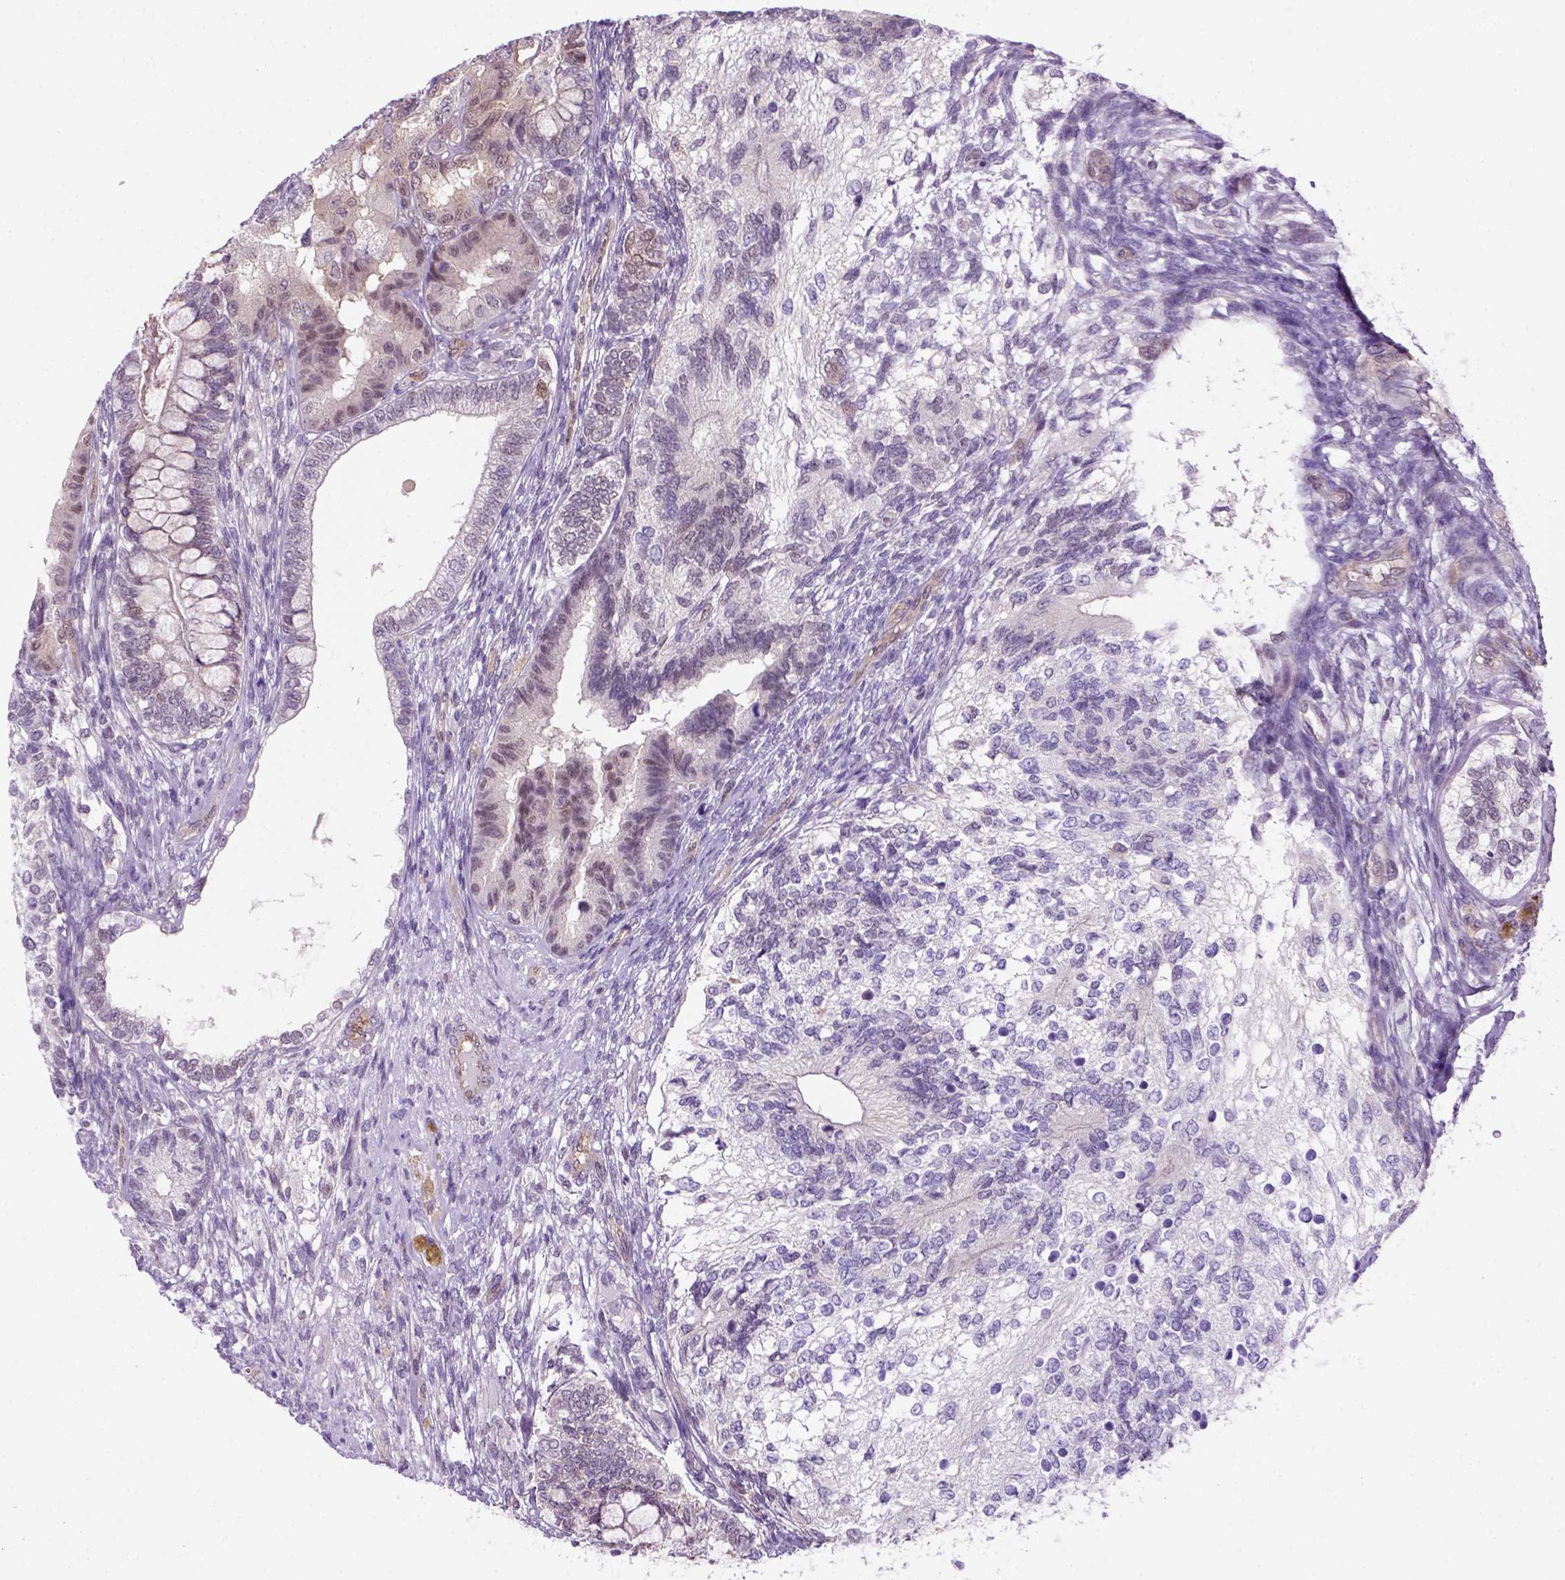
{"staining": {"intensity": "weak", "quantity": "<25%", "location": "nuclear"}, "tissue": "testis cancer", "cell_type": "Tumor cells", "image_type": "cancer", "snomed": [{"axis": "morphology", "description": "Seminoma, NOS"}, {"axis": "morphology", "description": "Carcinoma, Embryonal, NOS"}, {"axis": "topography", "description": "Testis"}], "caption": "Immunohistochemistry histopathology image of neoplastic tissue: testis cancer (seminoma) stained with DAB (3,3'-diaminobenzidine) reveals no significant protein positivity in tumor cells.", "gene": "MGMT", "patient": {"sex": "male", "age": 41}}